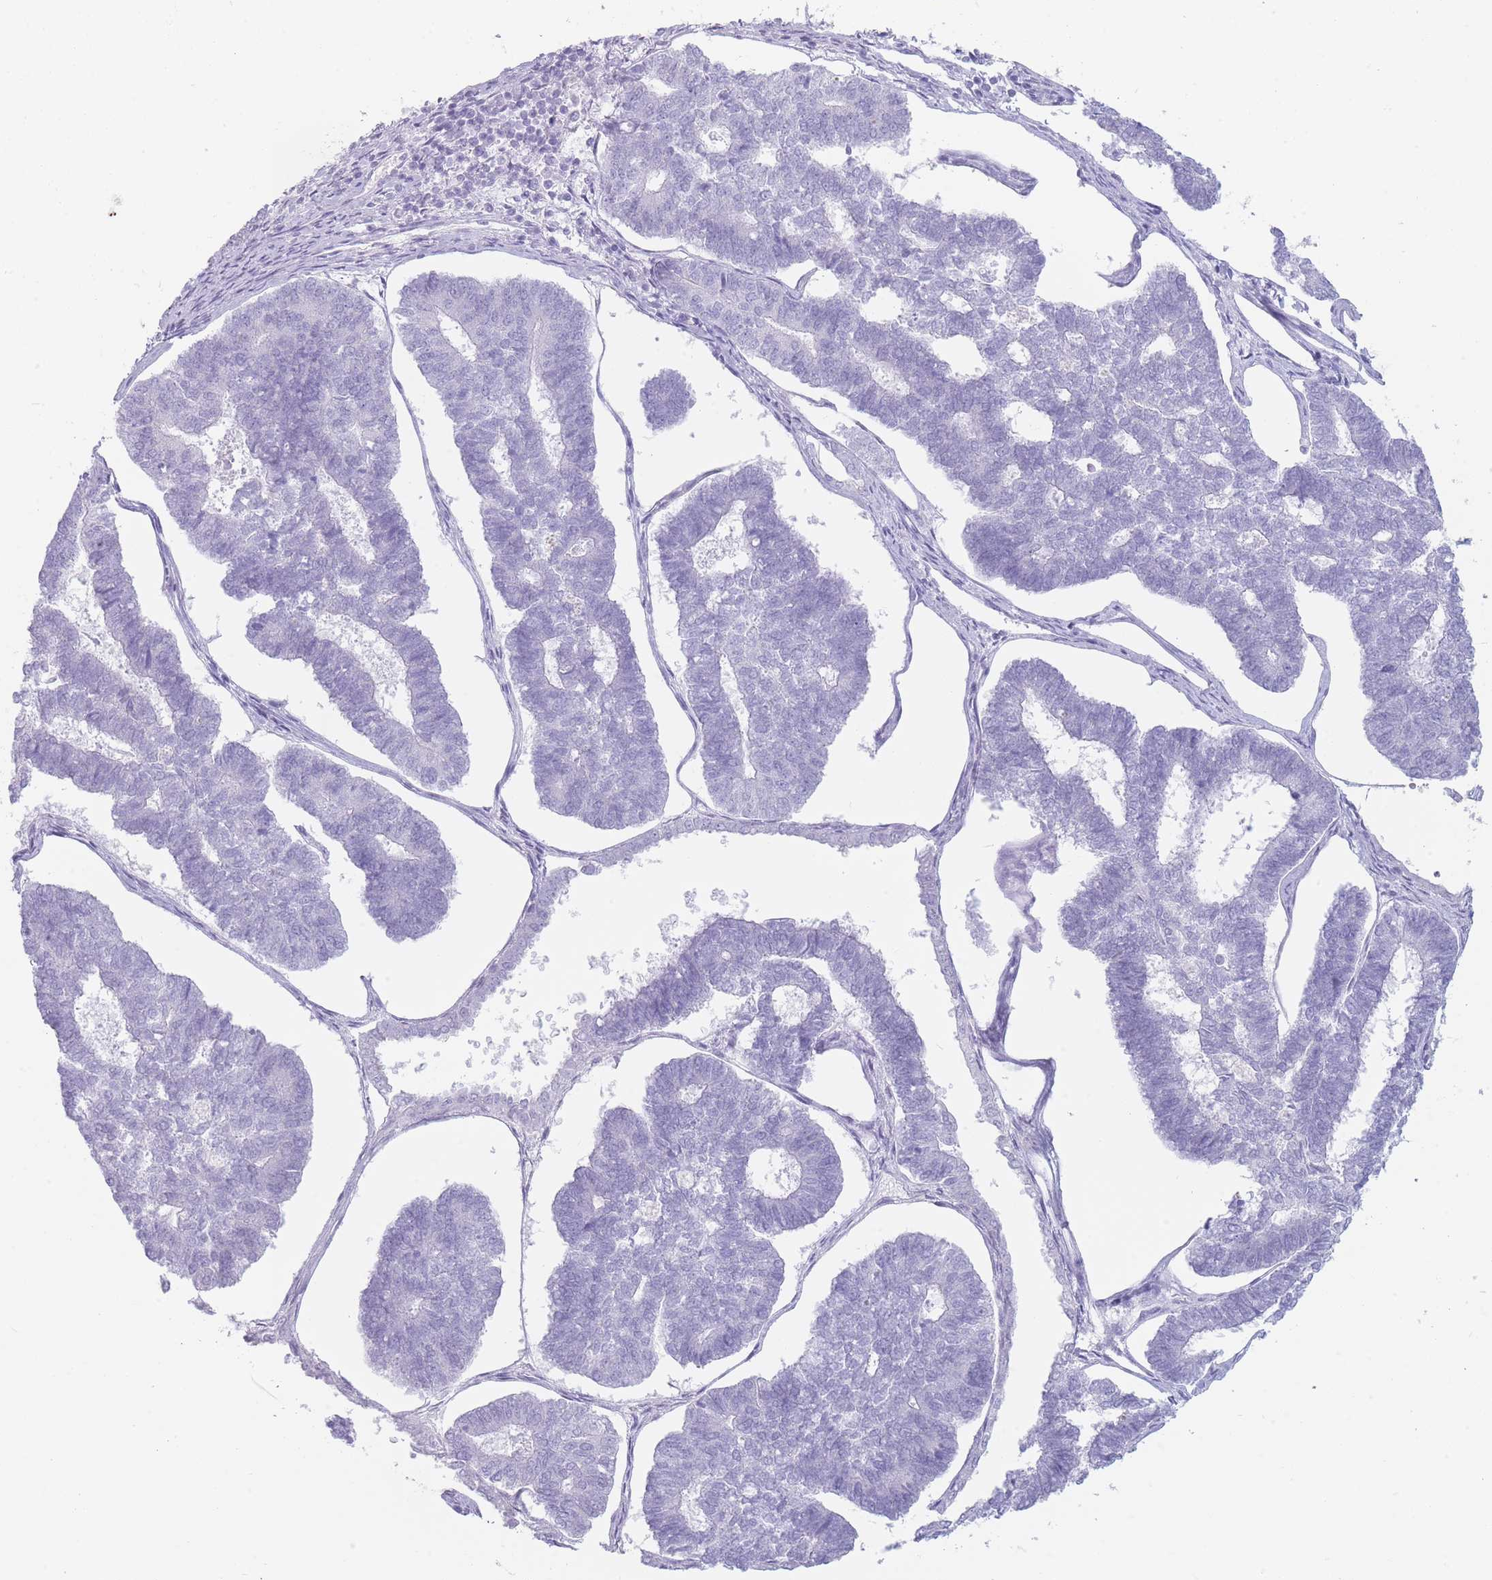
{"staining": {"intensity": "negative", "quantity": "none", "location": "none"}, "tissue": "endometrial cancer", "cell_type": "Tumor cells", "image_type": "cancer", "snomed": [{"axis": "morphology", "description": "Adenocarcinoma, NOS"}, {"axis": "topography", "description": "Endometrium"}], "caption": "High magnification brightfield microscopy of endometrial adenocarcinoma stained with DAB (brown) and counterstained with hematoxylin (blue): tumor cells show no significant expression.", "gene": "GPR12", "patient": {"sex": "female", "age": 70}}